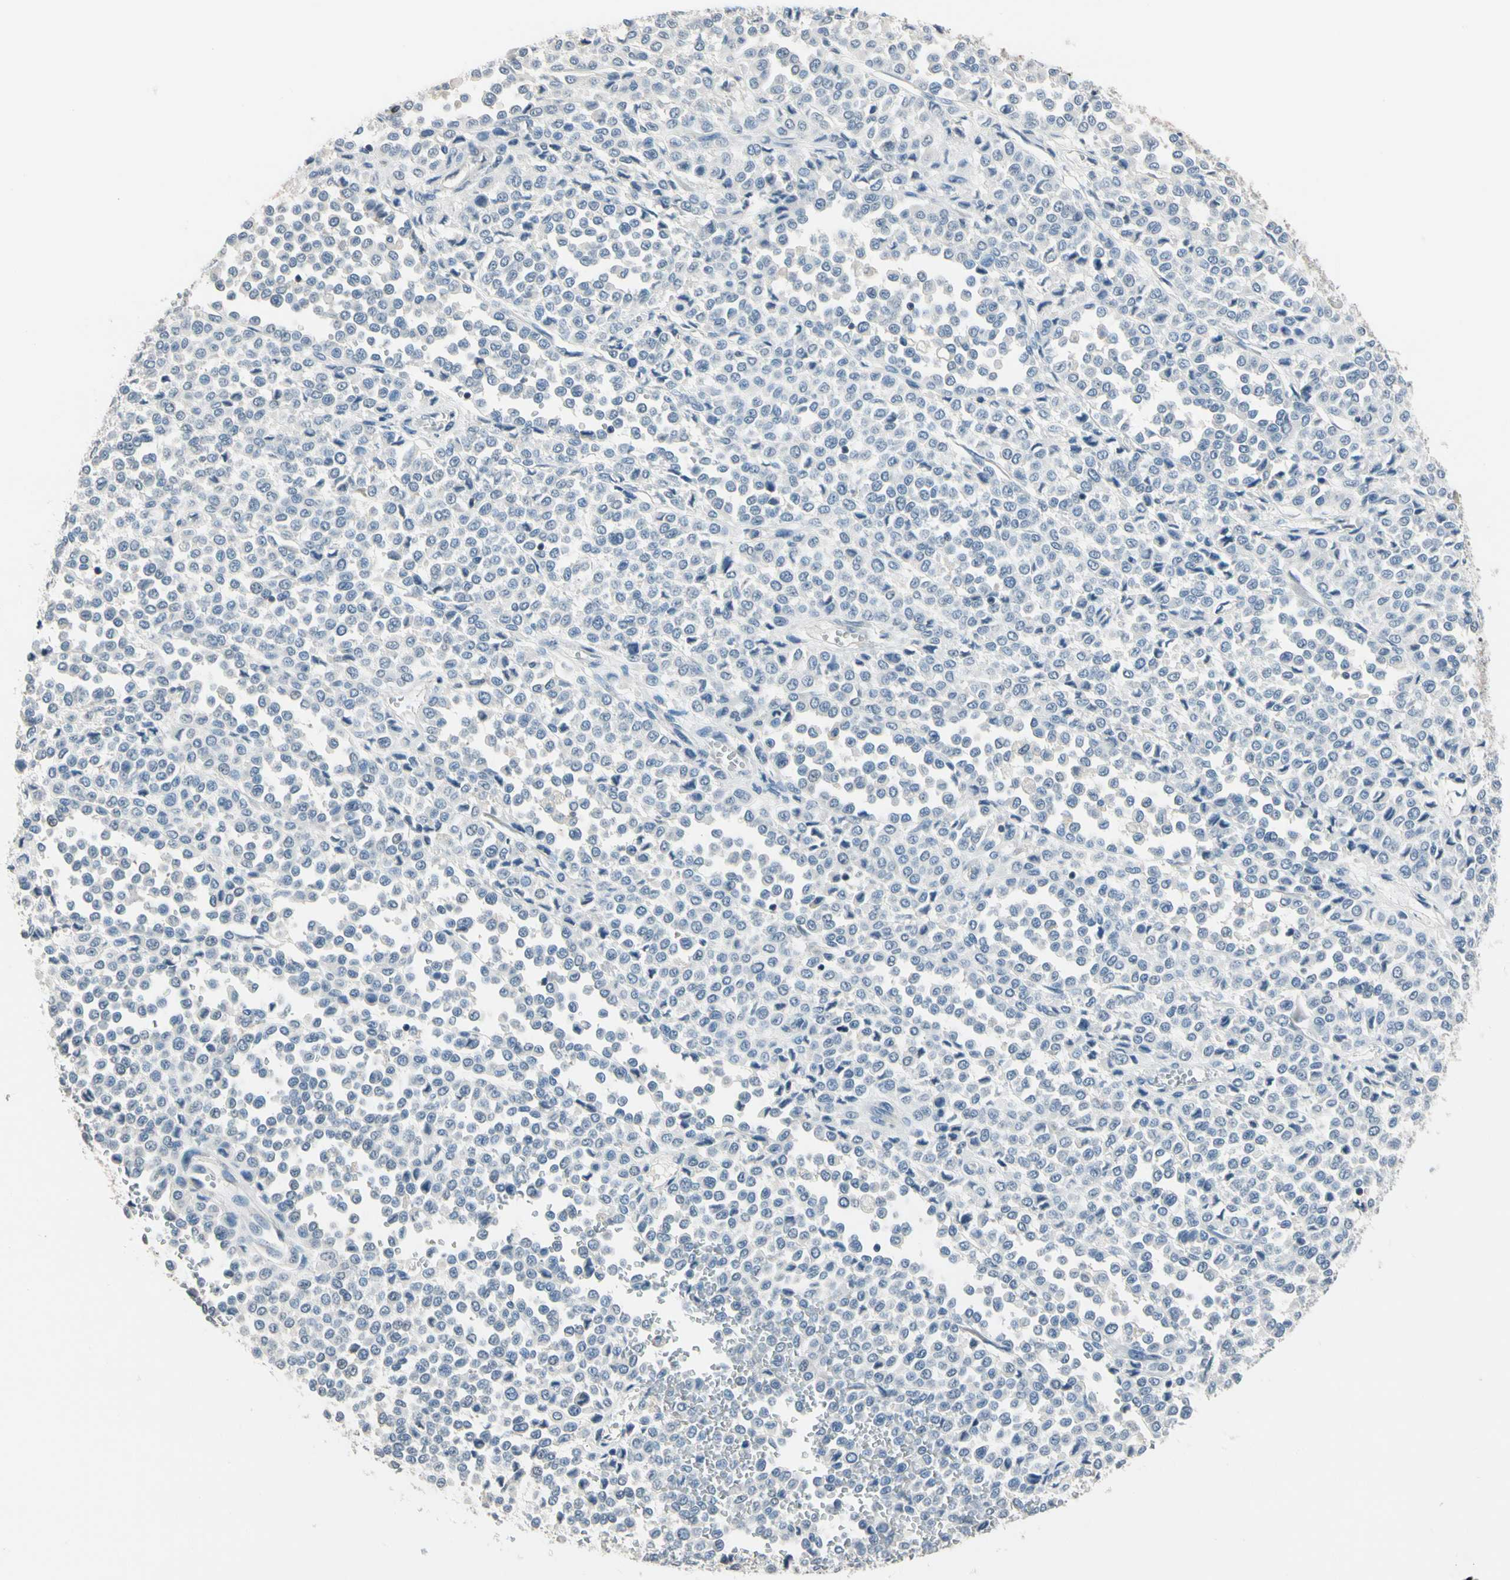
{"staining": {"intensity": "negative", "quantity": "none", "location": "none"}, "tissue": "melanoma", "cell_type": "Tumor cells", "image_type": "cancer", "snomed": [{"axis": "morphology", "description": "Malignant melanoma, Metastatic site"}, {"axis": "topography", "description": "Pancreas"}], "caption": "Melanoma stained for a protein using immunohistochemistry shows no staining tumor cells.", "gene": "NFATC2", "patient": {"sex": "female", "age": 30}}